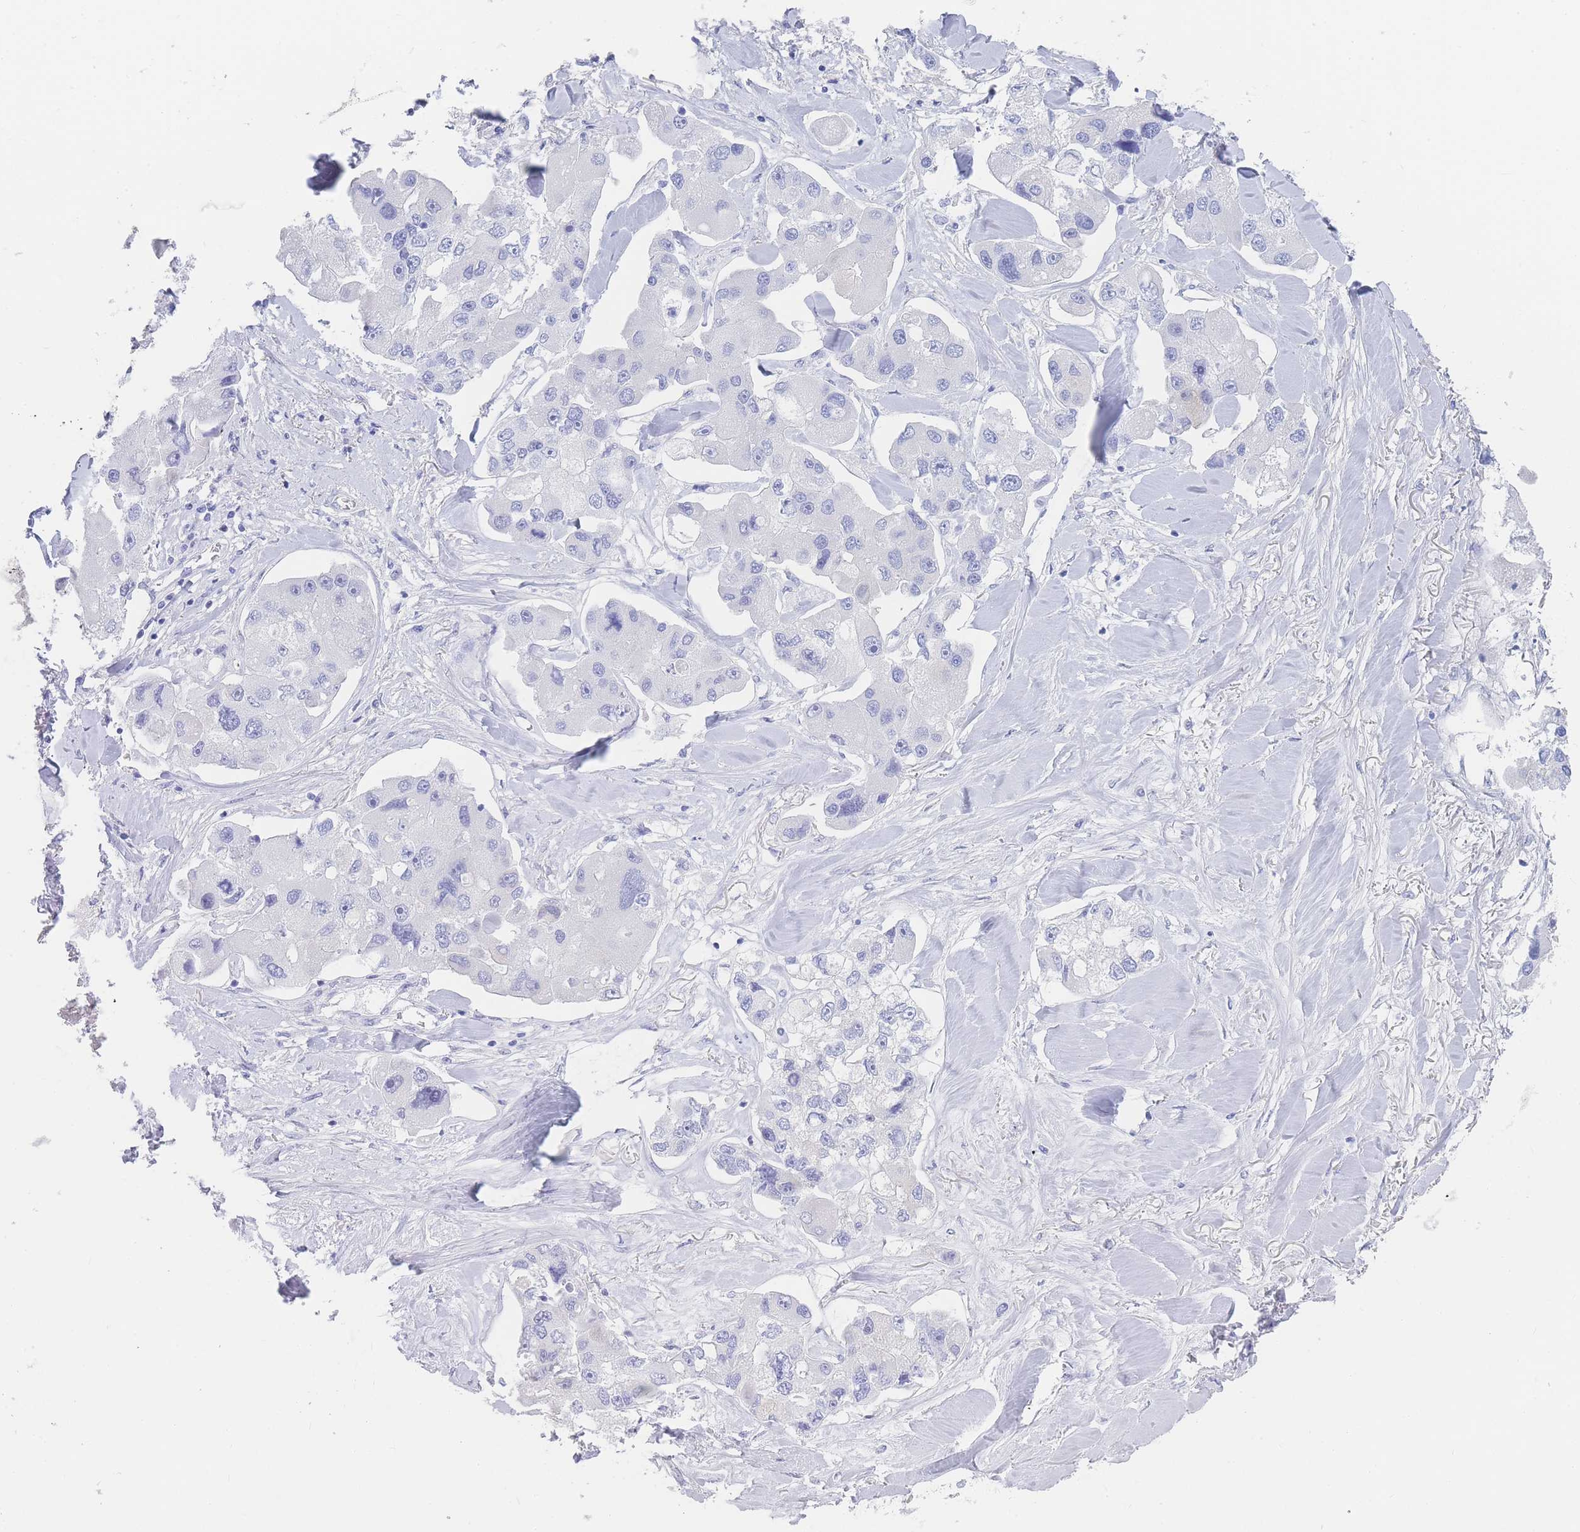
{"staining": {"intensity": "negative", "quantity": "none", "location": "none"}, "tissue": "lung cancer", "cell_type": "Tumor cells", "image_type": "cancer", "snomed": [{"axis": "morphology", "description": "Adenocarcinoma, NOS"}, {"axis": "topography", "description": "Lung"}], "caption": "Tumor cells are negative for protein expression in human lung cancer (adenocarcinoma).", "gene": "LZTFL1", "patient": {"sex": "female", "age": 54}}